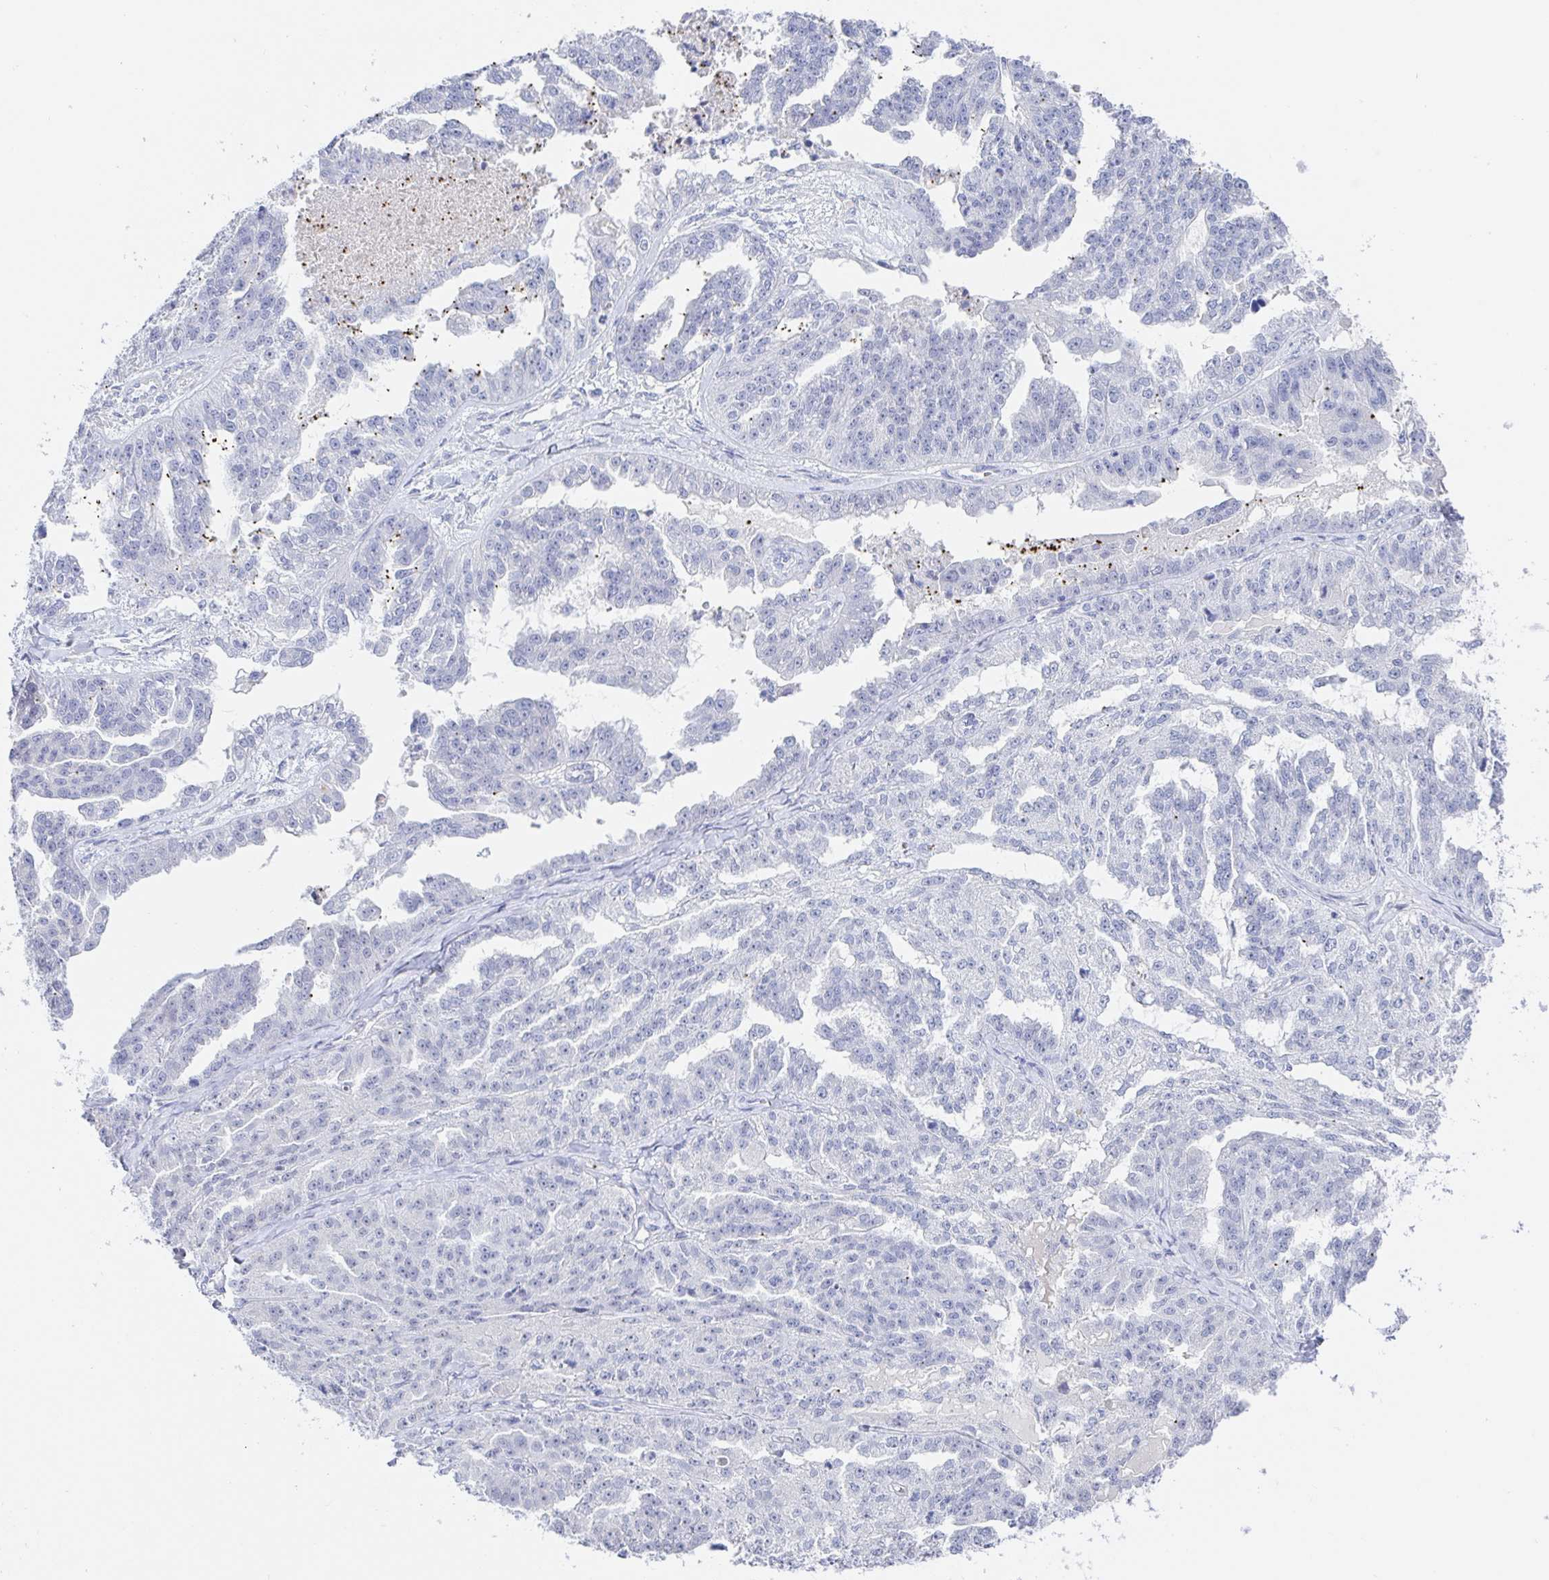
{"staining": {"intensity": "negative", "quantity": "none", "location": "none"}, "tissue": "ovarian cancer", "cell_type": "Tumor cells", "image_type": "cancer", "snomed": [{"axis": "morphology", "description": "Cystadenocarcinoma, serous, NOS"}, {"axis": "topography", "description": "Ovary"}], "caption": "Ovarian serous cystadenocarcinoma stained for a protein using immunohistochemistry (IHC) demonstrates no staining tumor cells.", "gene": "SIAH3", "patient": {"sex": "female", "age": 58}}